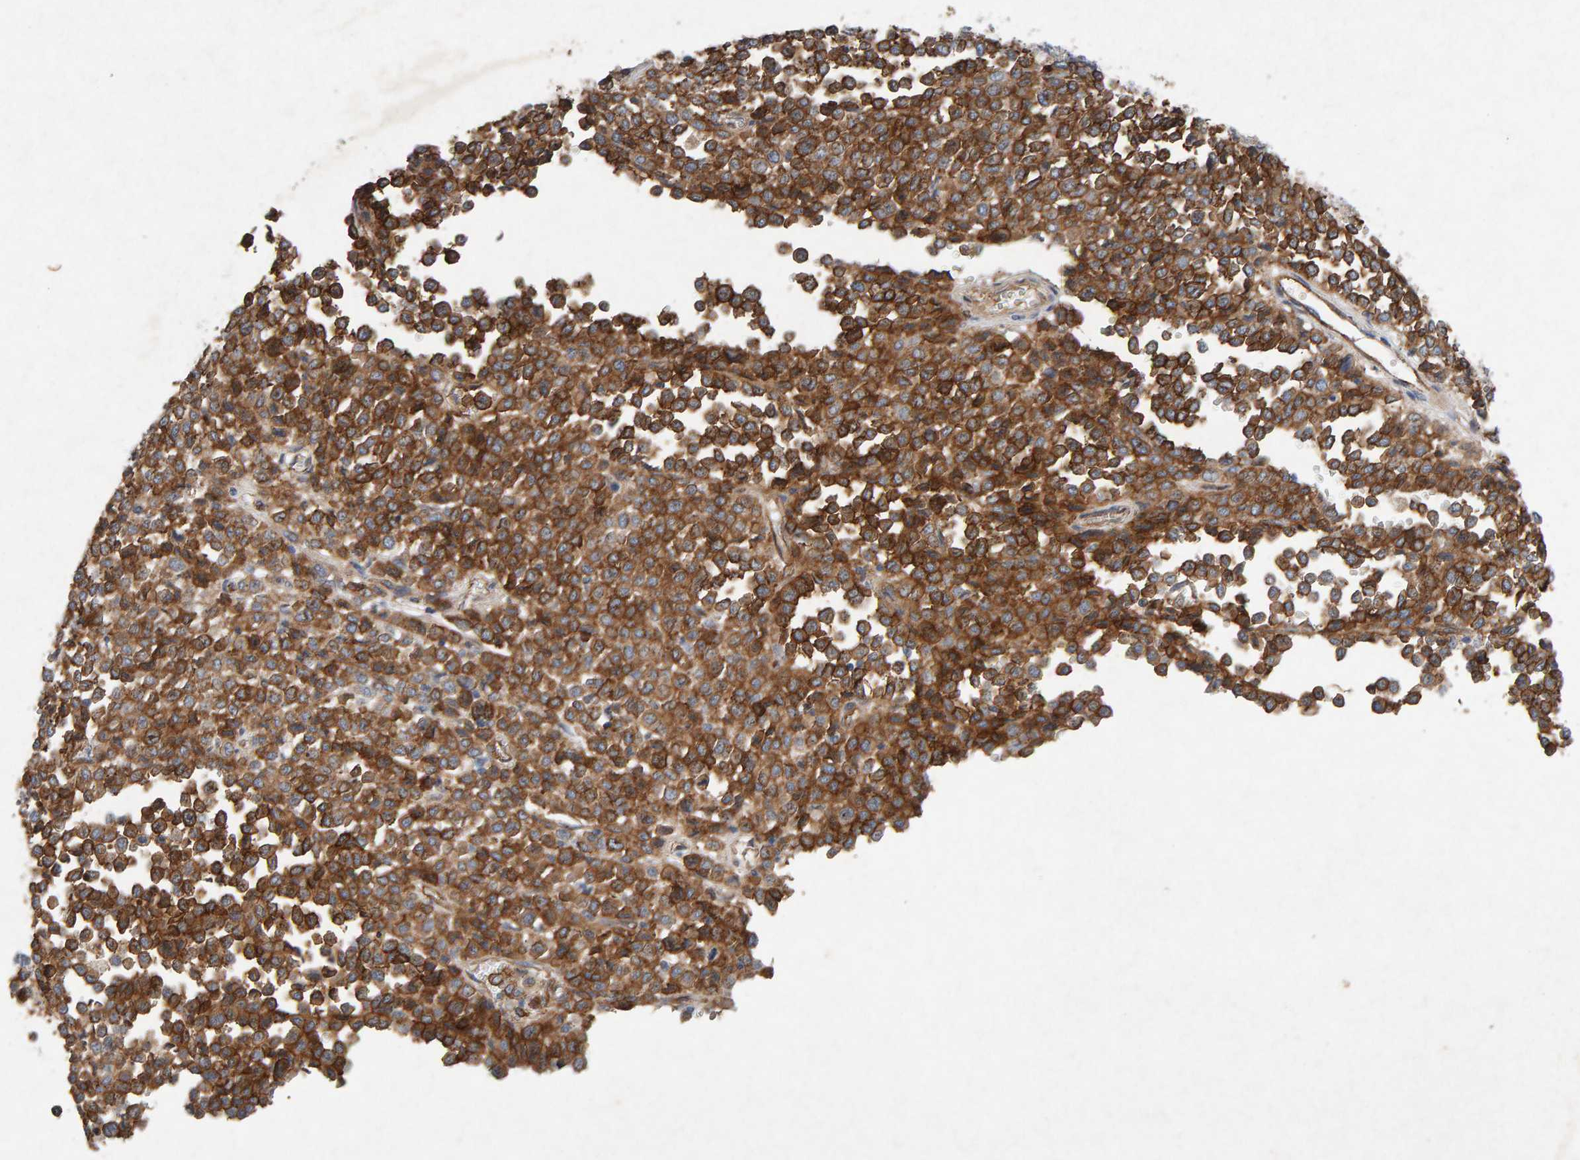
{"staining": {"intensity": "strong", "quantity": ">75%", "location": "cytoplasmic/membranous"}, "tissue": "melanoma", "cell_type": "Tumor cells", "image_type": "cancer", "snomed": [{"axis": "morphology", "description": "Malignant melanoma, Metastatic site"}, {"axis": "topography", "description": "Pancreas"}], "caption": "Approximately >75% of tumor cells in human melanoma show strong cytoplasmic/membranous protein staining as visualized by brown immunohistochemical staining.", "gene": "PTPRM", "patient": {"sex": "female", "age": 30}}